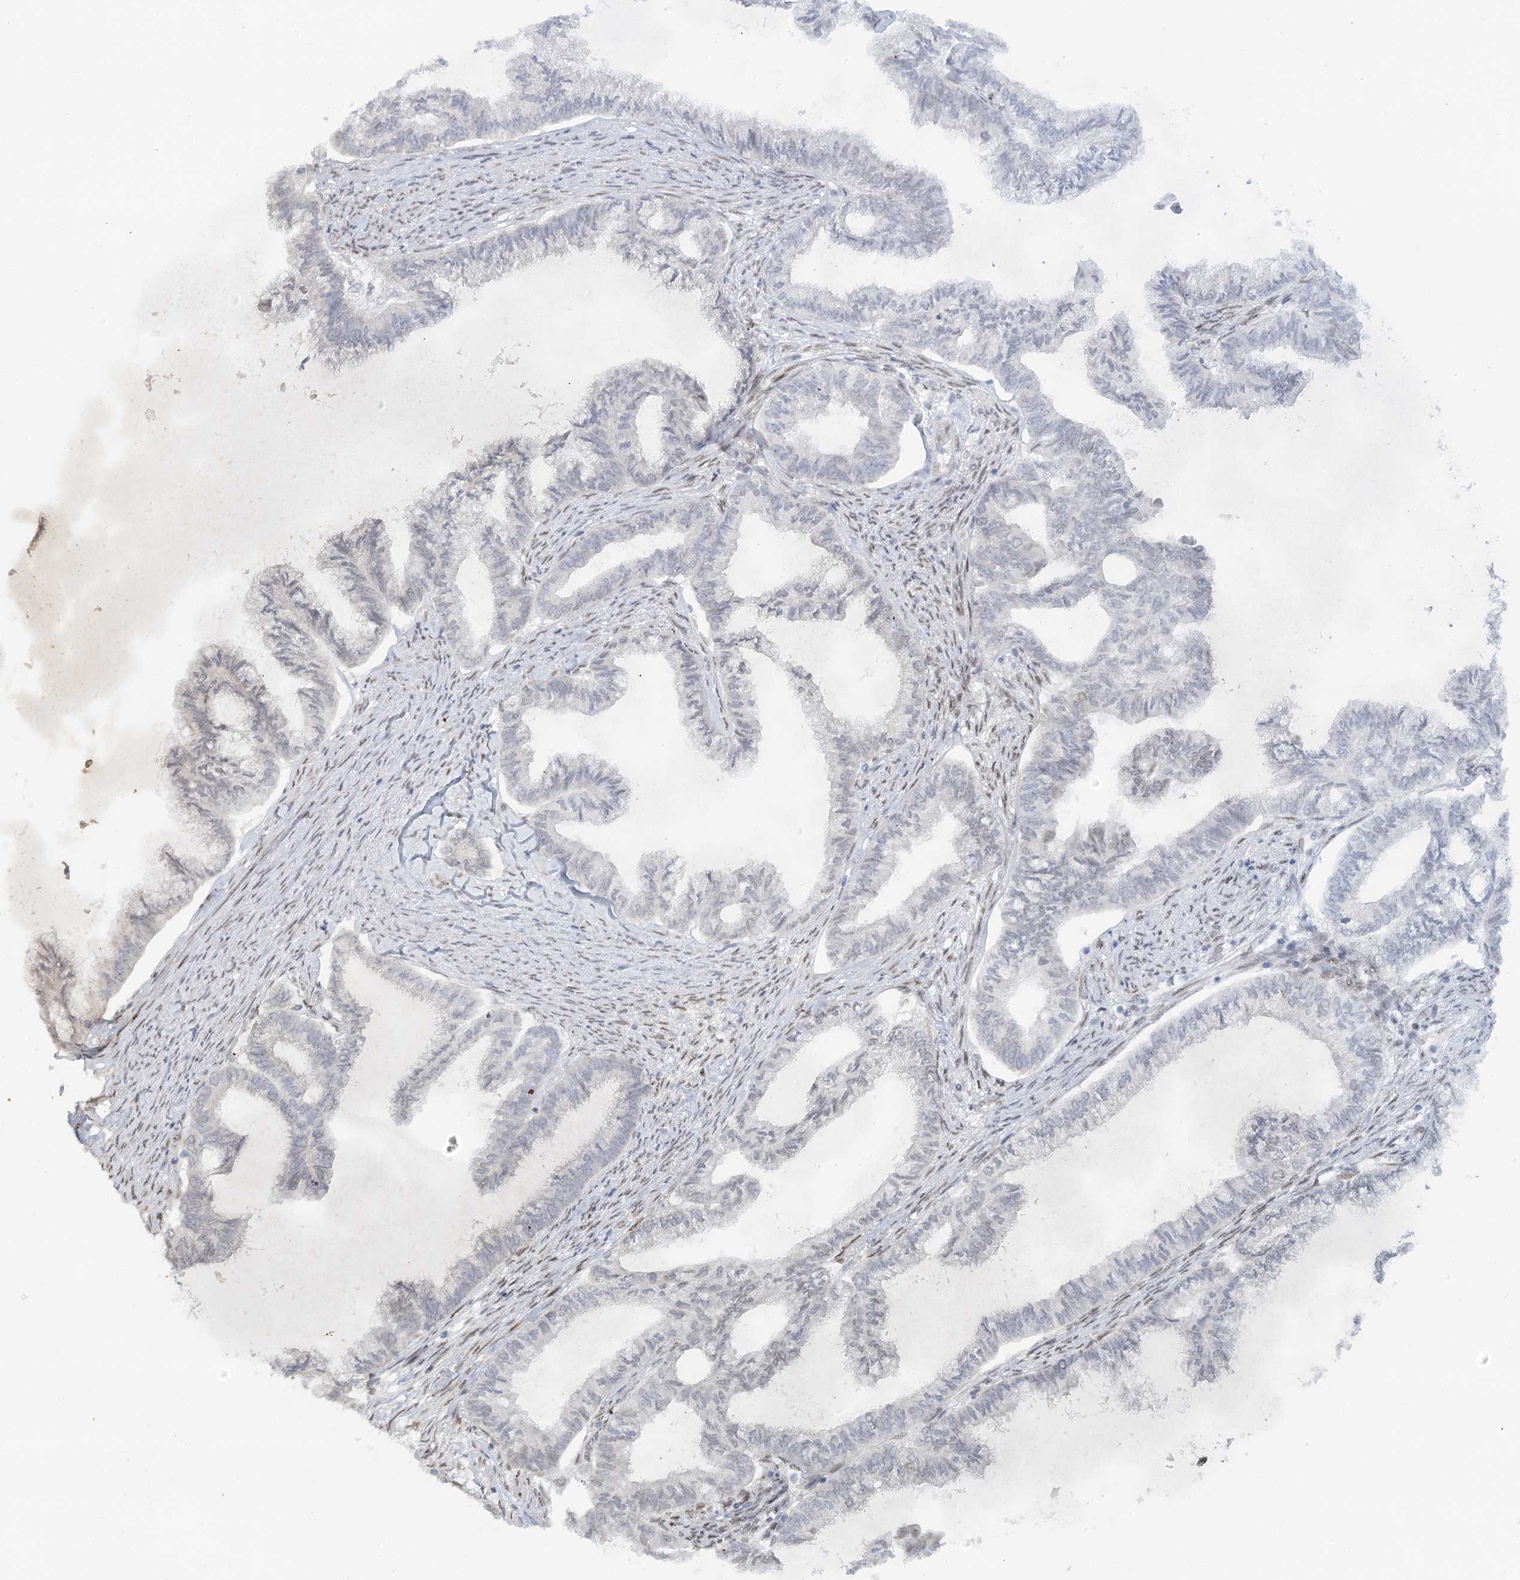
{"staining": {"intensity": "negative", "quantity": "none", "location": "none"}, "tissue": "endometrial cancer", "cell_type": "Tumor cells", "image_type": "cancer", "snomed": [{"axis": "morphology", "description": "Adenocarcinoma, NOS"}, {"axis": "topography", "description": "Endometrium"}], "caption": "Human adenocarcinoma (endometrial) stained for a protein using IHC reveals no staining in tumor cells.", "gene": "VWA5A", "patient": {"sex": "female", "age": 86}}